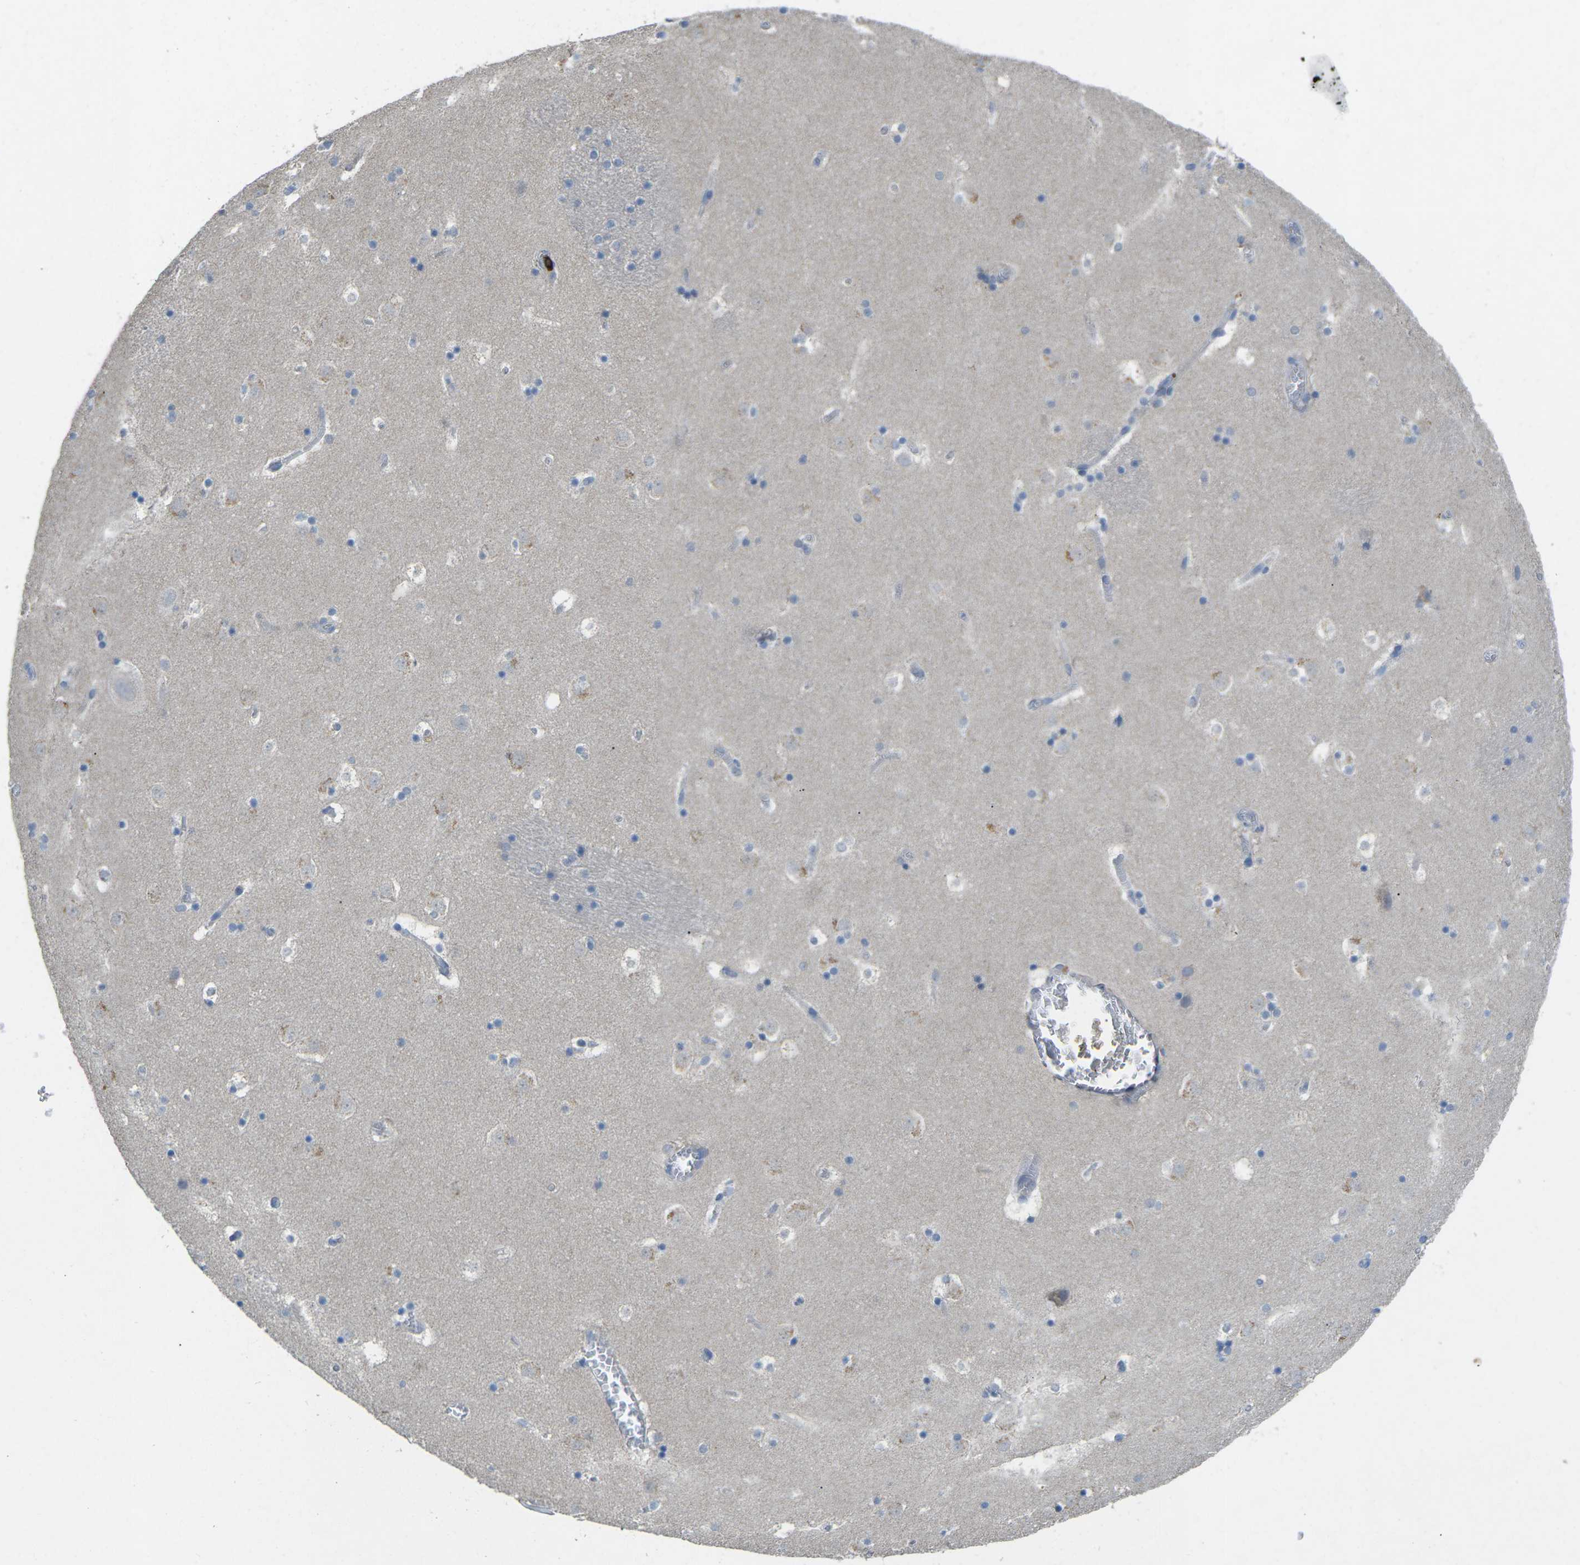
{"staining": {"intensity": "weak", "quantity": "<25%", "location": "cytoplasmic/membranous"}, "tissue": "caudate", "cell_type": "Glial cells", "image_type": "normal", "snomed": [{"axis": "morphology", "description": "Normal tissue, NOS"}, {"axis": "topography", "description": "Lateral ventricle wall"}], "caption": "Image shows no protein expression in glial cells of benign caudate.", "gene": "CD19", "patient": {"sex": "male", "age": 45}}